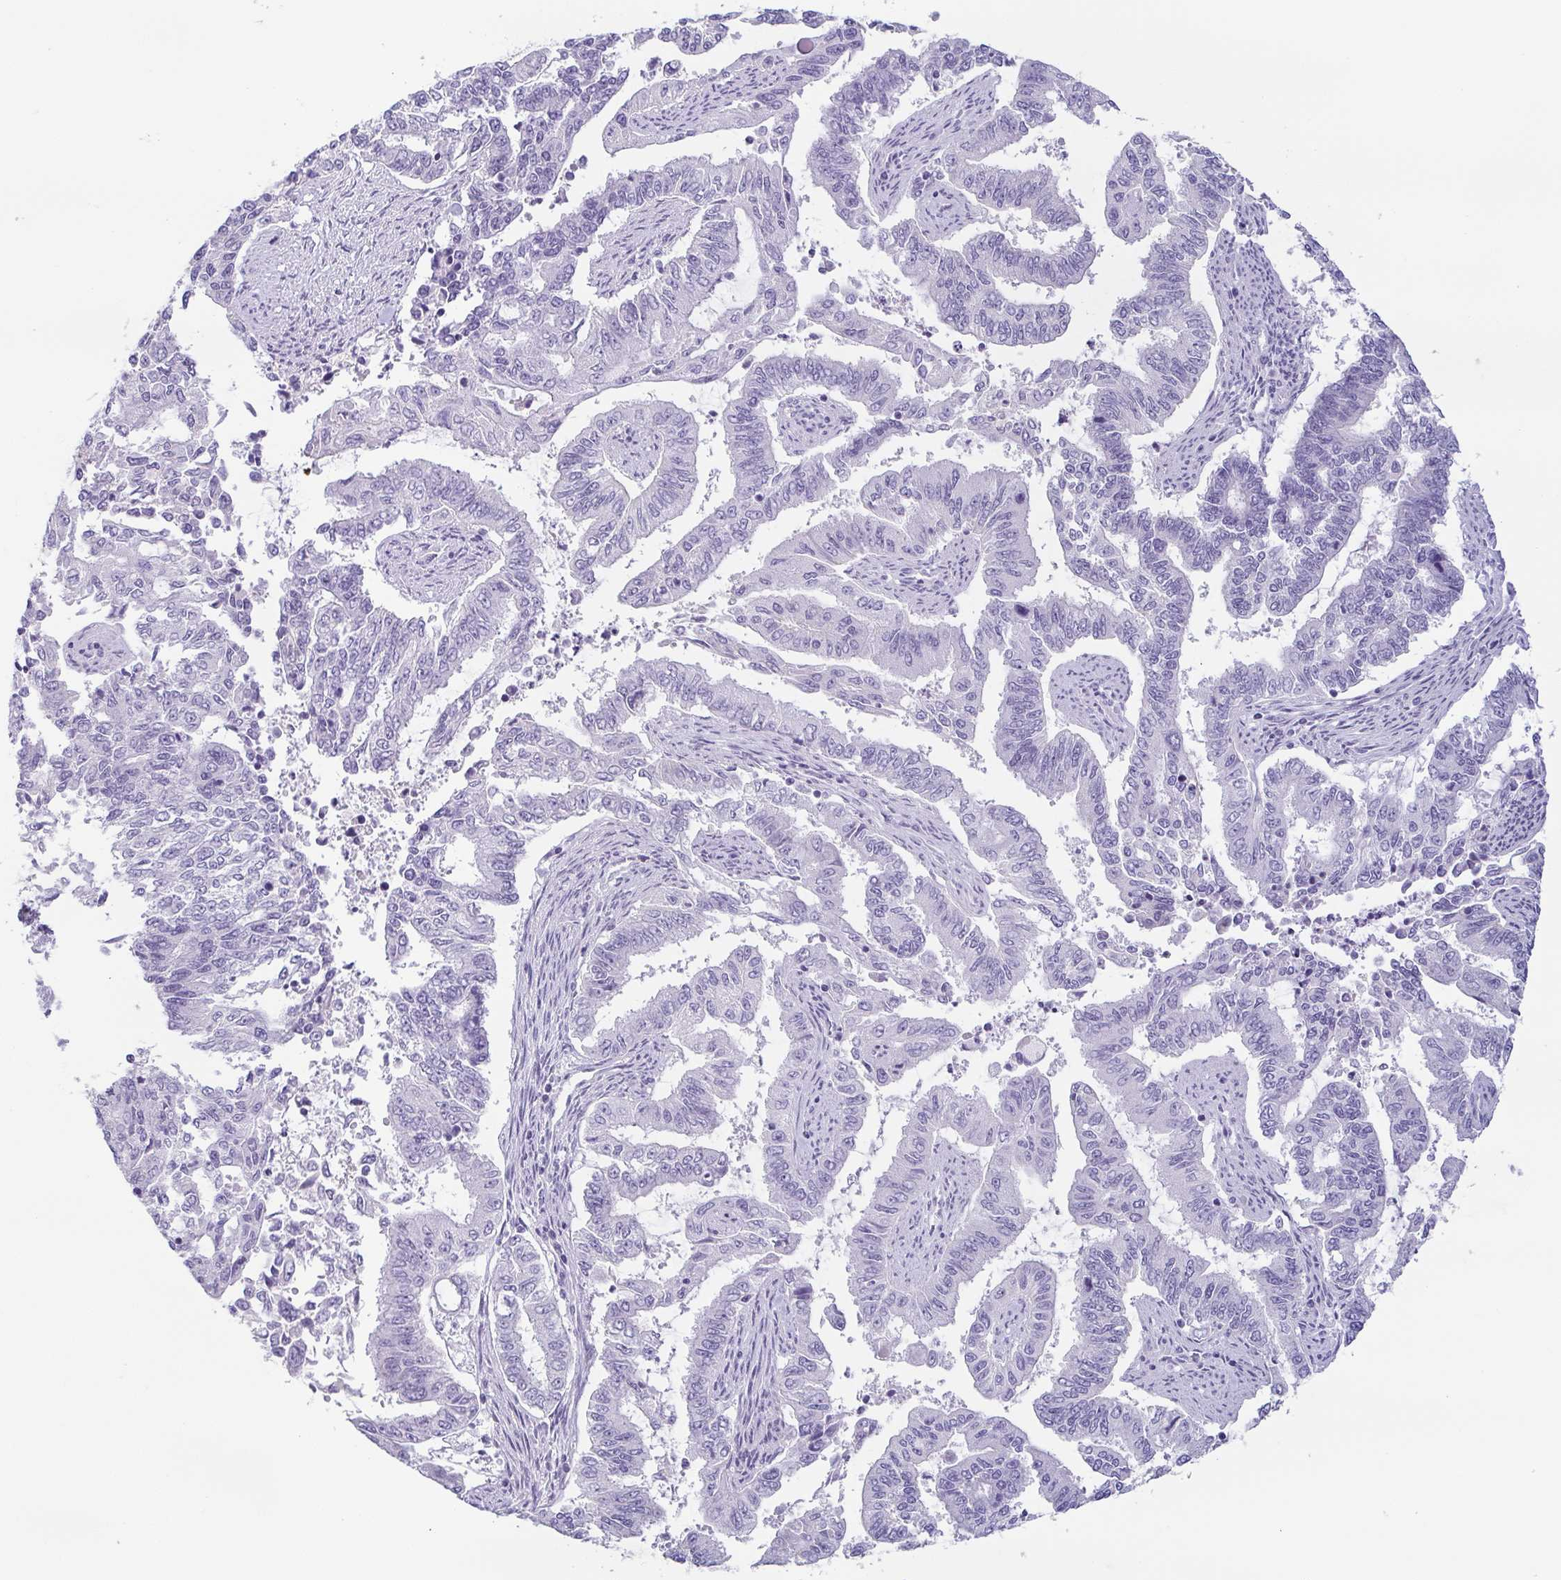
{"staining": {"intensity": "negative", "quantity": "none", "location": "none"}, "tissue": "endometrial cancer", "cell_type": "Tumor cells", "image_type": "cancer", "snomed": [{"axis": "morphology", "description": "Adenocarcinoma, NOS"}, {"axis": "topography", "description": "Uterus"}], "caption": "An image of adenocarcinoma (endometrial) stained for a protein displays no brown staining in tumor cells.", "gene": "PRR27", "patient": {"sex": "female", "age": 59}}